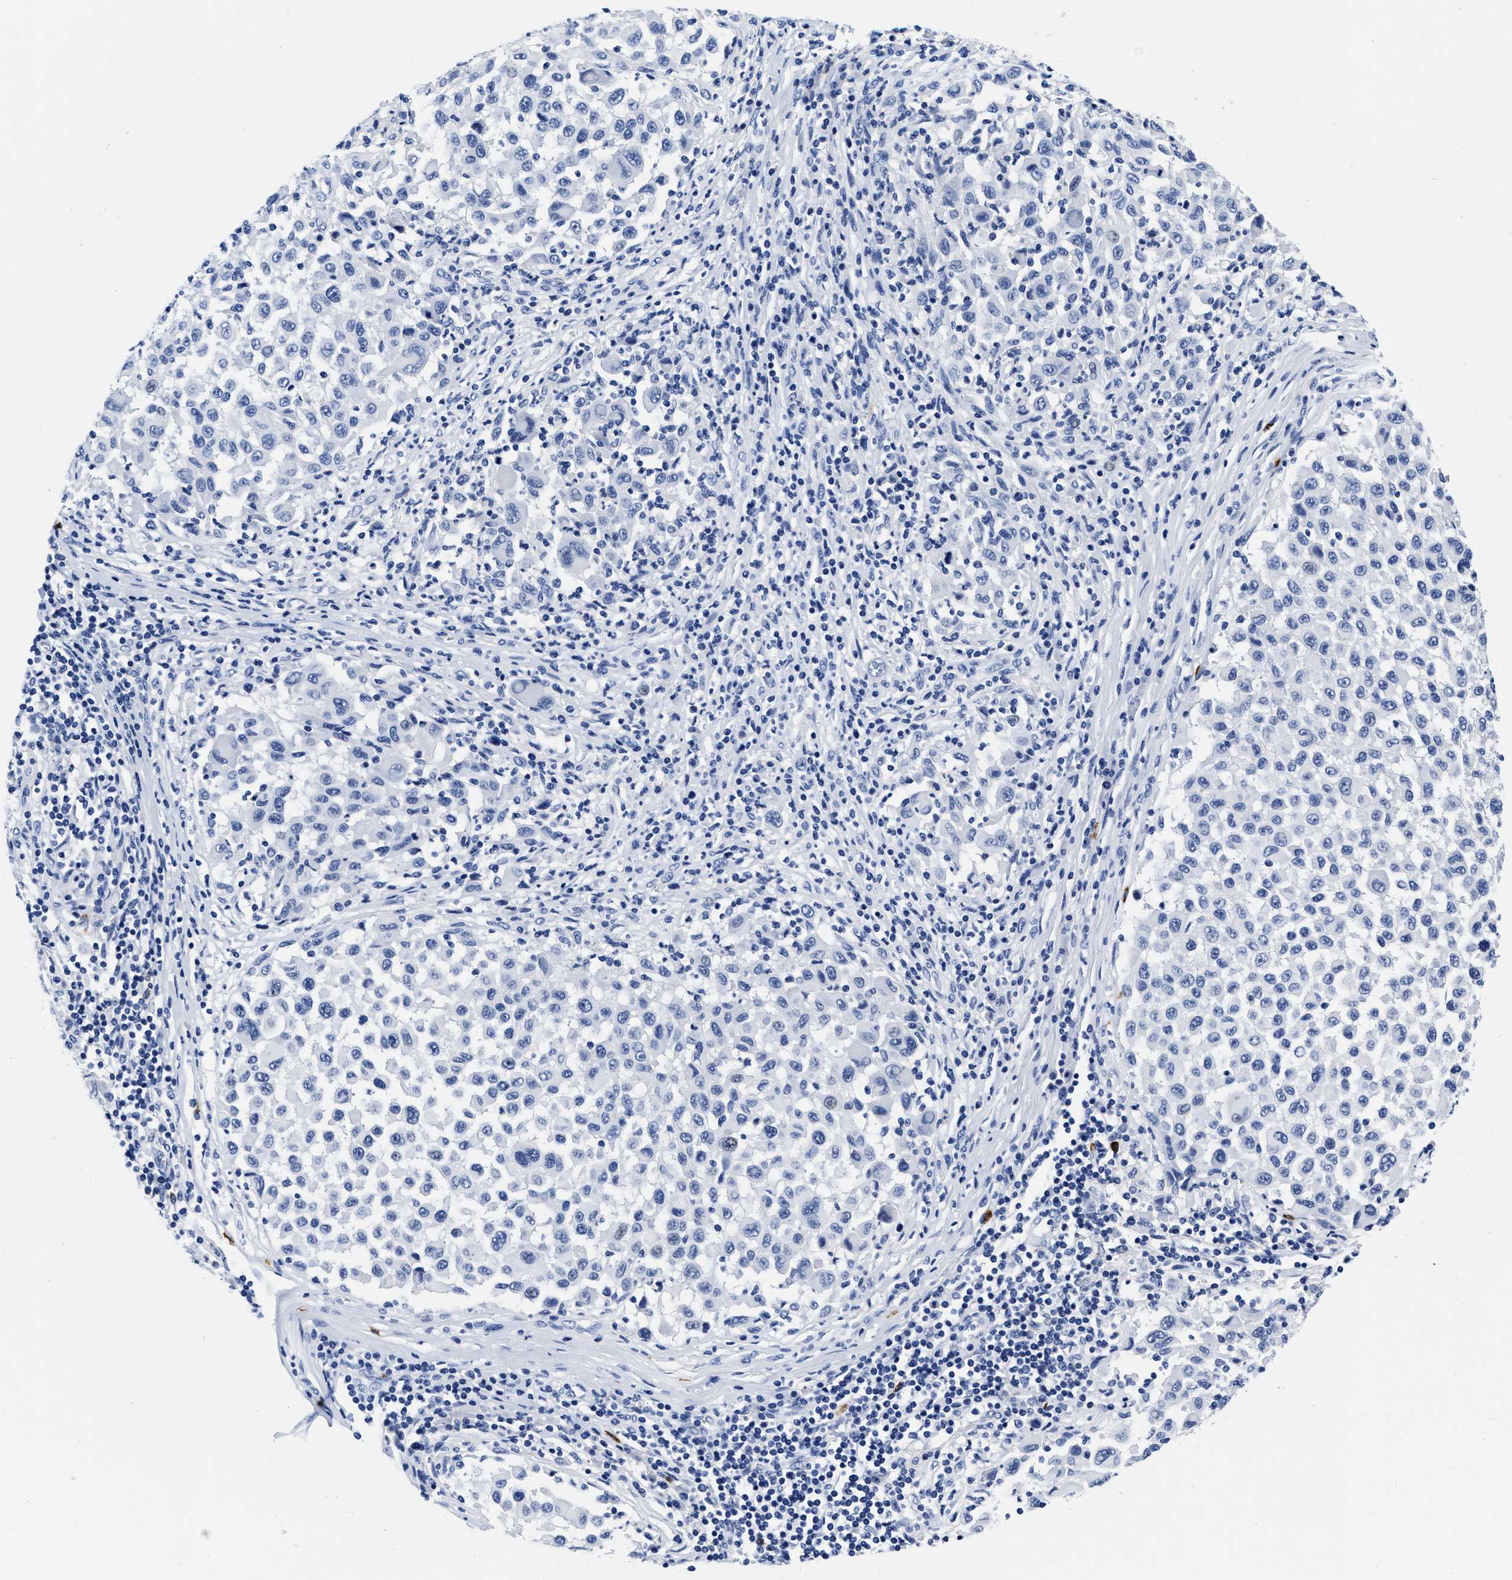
{"staining": {"intensity": "negative", "quantity": "none", "location": "none"}, "tissue": "melanoma", "cell_type": "Tumor cells", "image_type": "cancer", "snomed": [{"axis": "morphology", "description": "Malignant melanoma, Metastatic site"}, {"axis": "topography", "description": "Lymph node"}], "caption": "Immunohistochemistry image of neoplastic tissue: human melanoma stained with DAB demonstrates no significant protein expression in tumor cells.", "gene": "CER1", "patient": {"sex": "male", "age": 61}}